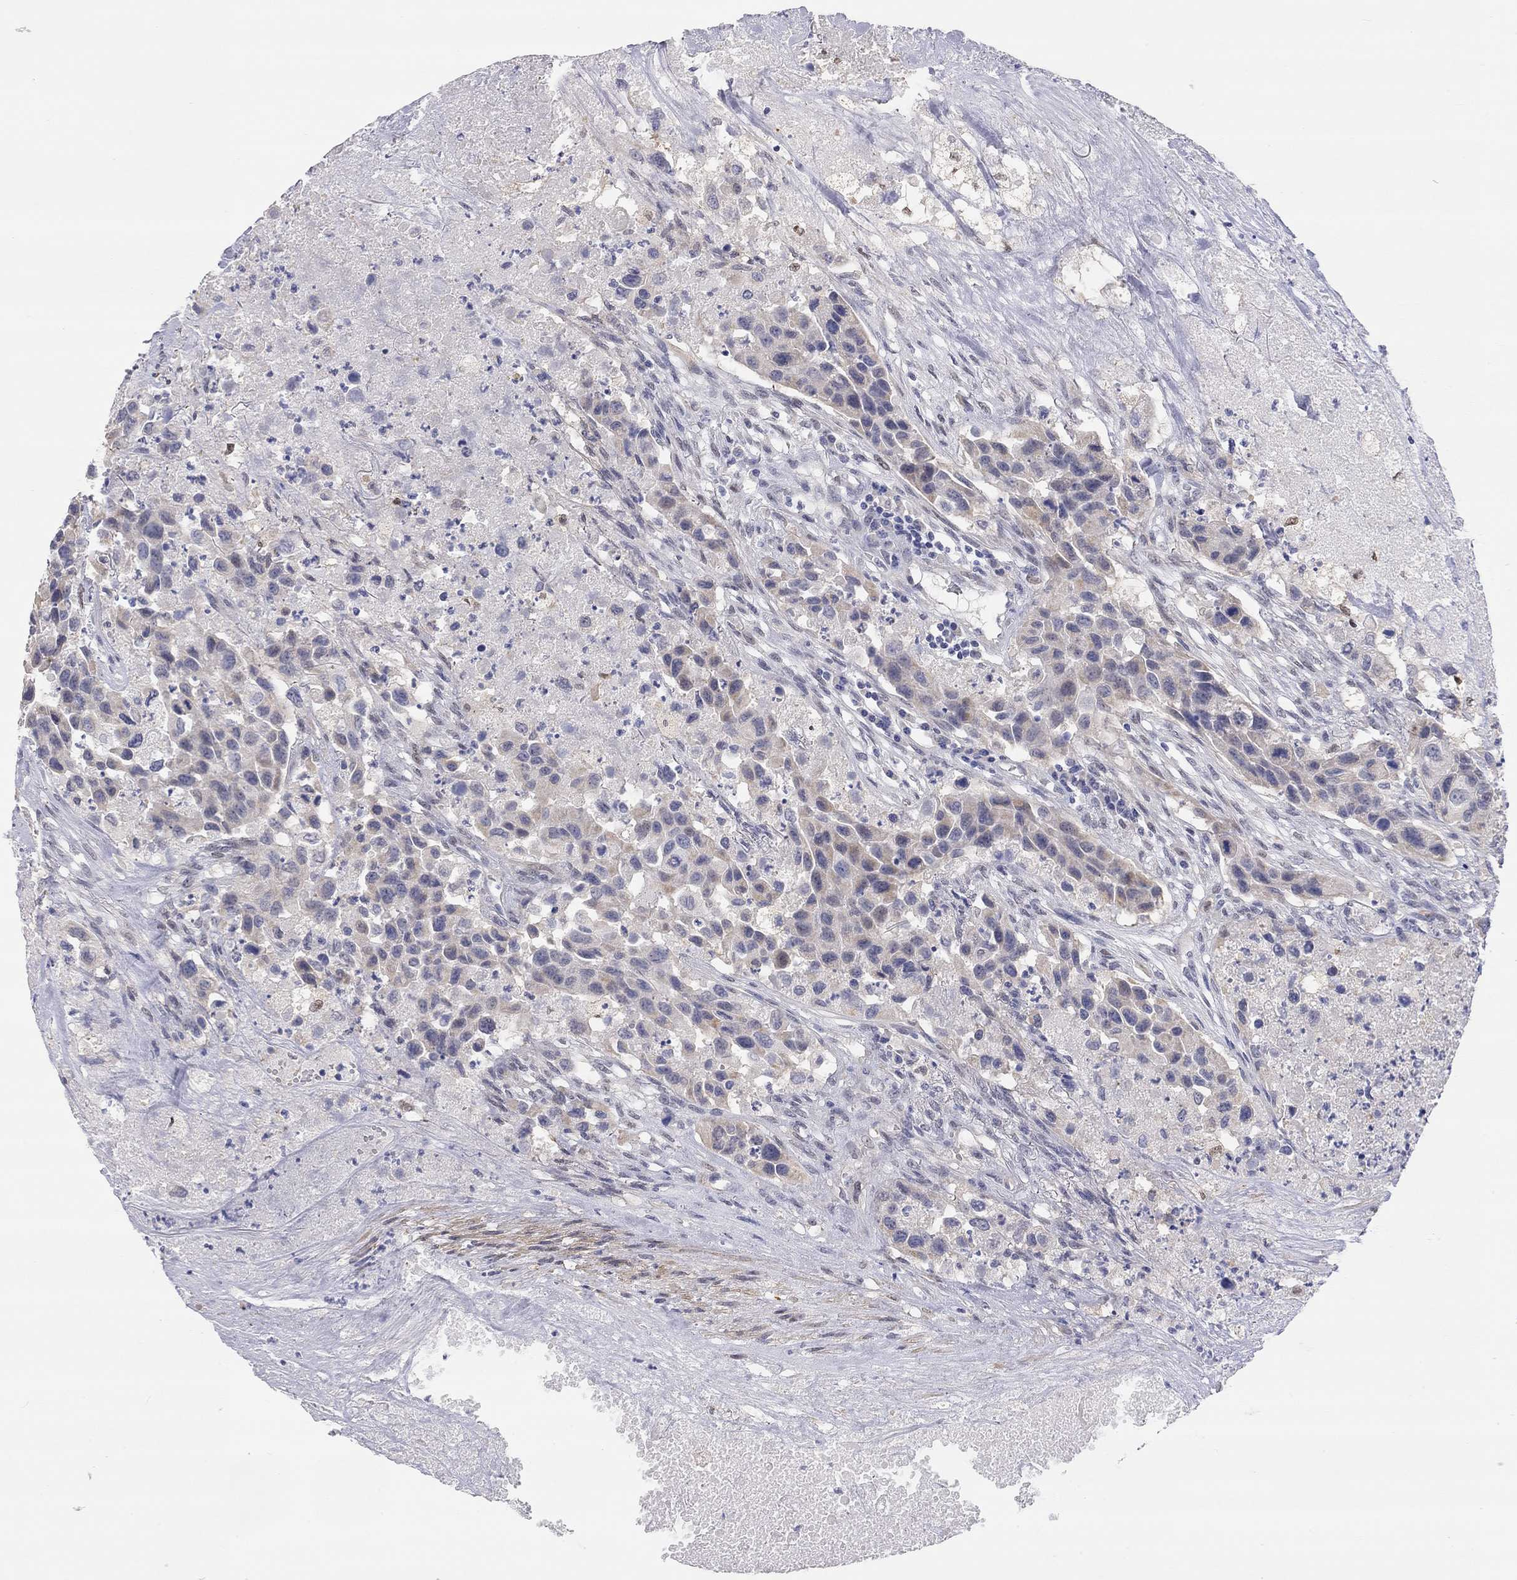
{"staining": {"intensity": "negative", "quantity": "none", "location": "none"}, "tissue": "urothelial cancer", "cell_type": "Tumor cells", "image_type": "cancer", "snomed": [{"axis": "morphology", "description": "Urothelial carcinoma, High grade"}, {"axis": "topography", "description": "Urinary bladder"}], "caption": "This photomicrograph is of urothelial cancer stained with immunohistochemistry to label a protein in brown with the nuclei are counter-stained blue. There is no expression in tumor cells. (Stains: DAB (3,3'-diaminobenzidine) IHC with hematoxylin counter stain, Microscopy: brightfield microscopy at high magnification).", "gene": "PAPSS2", "patient": {"sex": "female", "age": 73}}